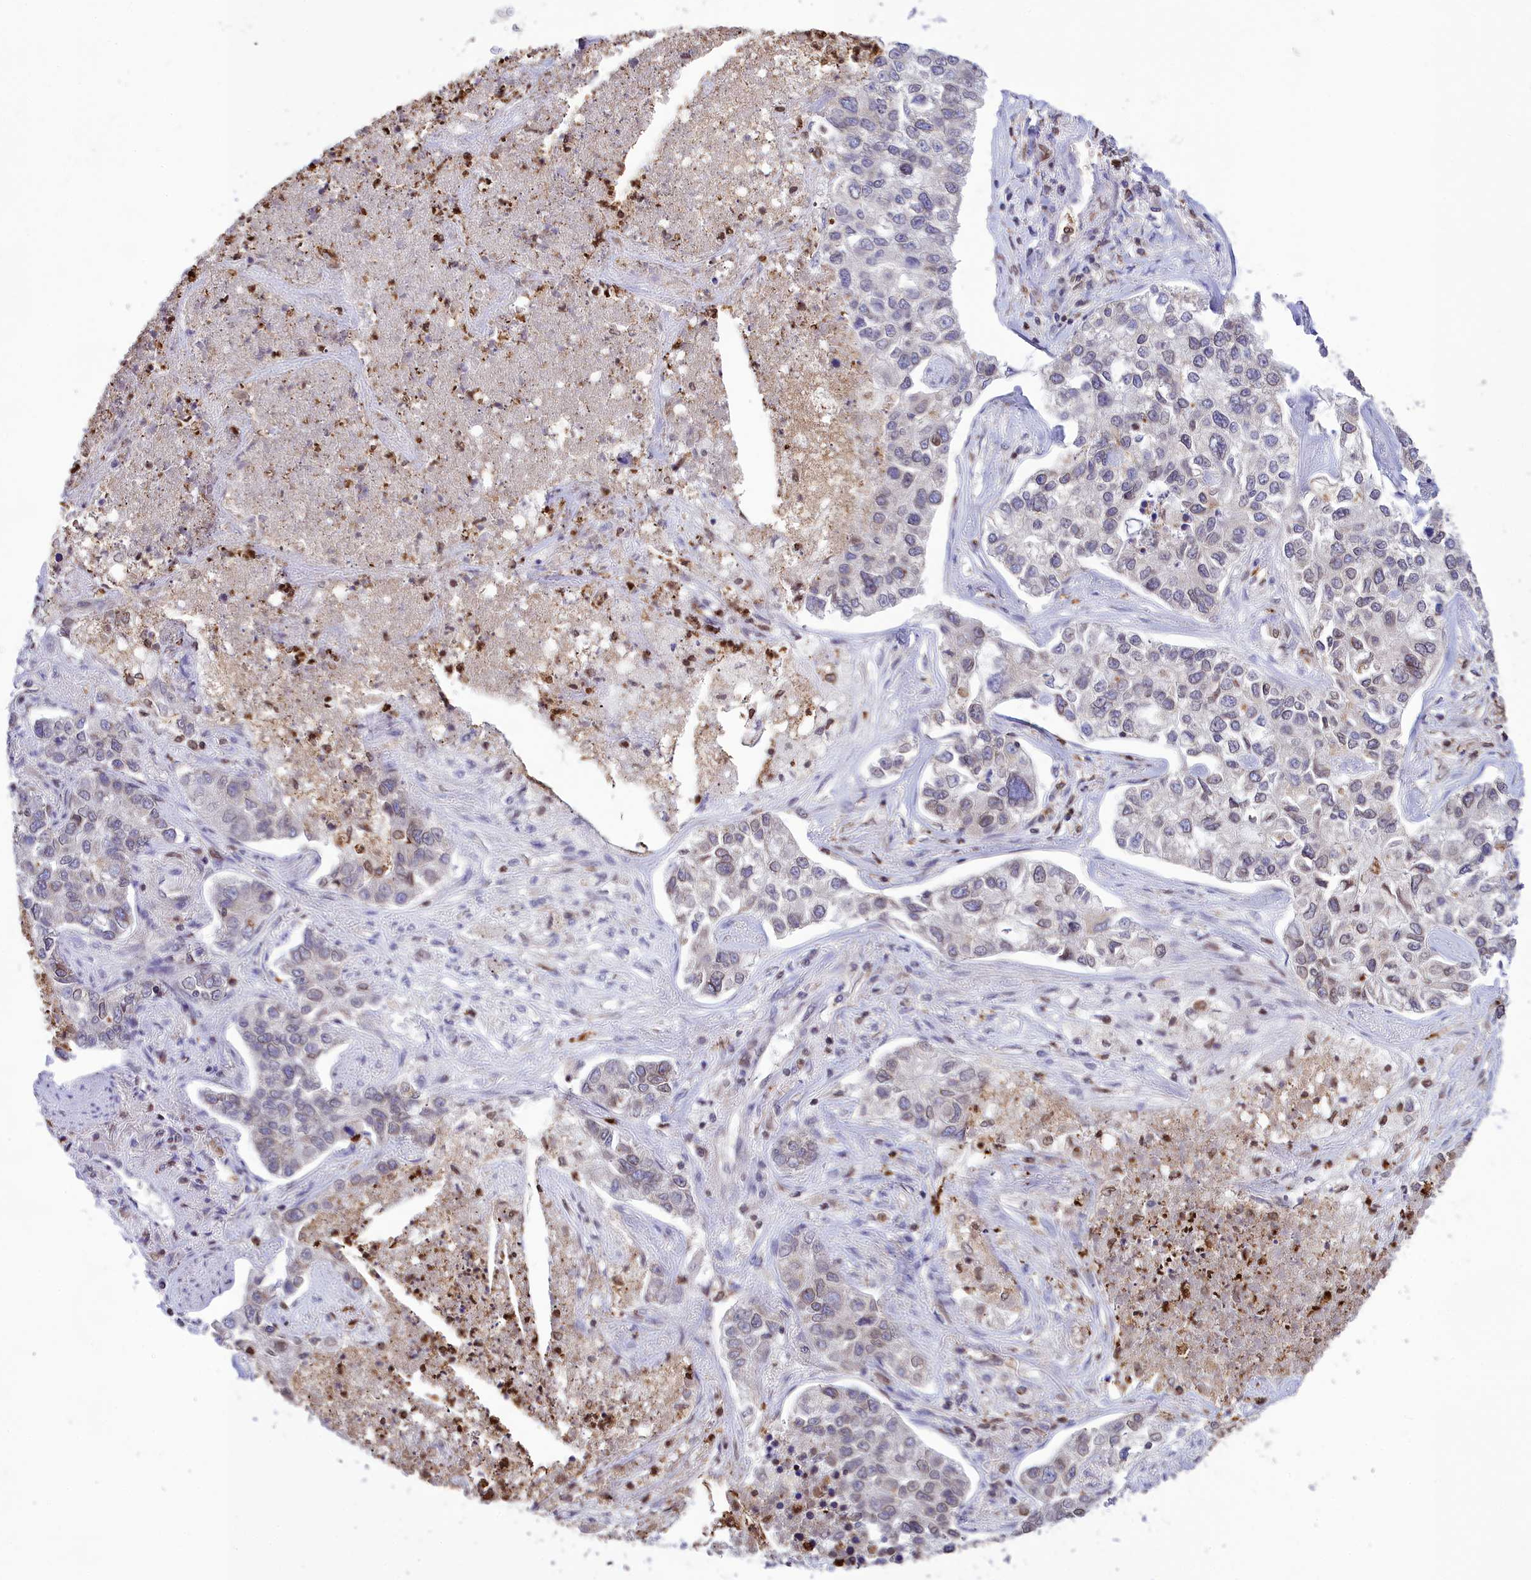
{"staining": {"intensity": "weak", "quantity": "<25%", "location": "nuclear"}, "tissue": "lung cancer", "cell_type": "Tumor cells", "image_type": "cancer", "snomed": [{"axis": "morphology", "description": "Adenocarcinoma, NOS"}, {"axis": "topography", "description": "Lung"}], "caption": "Immunohistochemistry micrograph of neoplastic tissue: human adenocarcinoma (lung) stained with DAB demonstrates no significant protein positivity in tumor cells. (DAB immunohistochemistry visualized using brightfield microscopy, high magnification).", "gene": "PKHD1L1", "patient": {"sex": "male", "age": 49}}